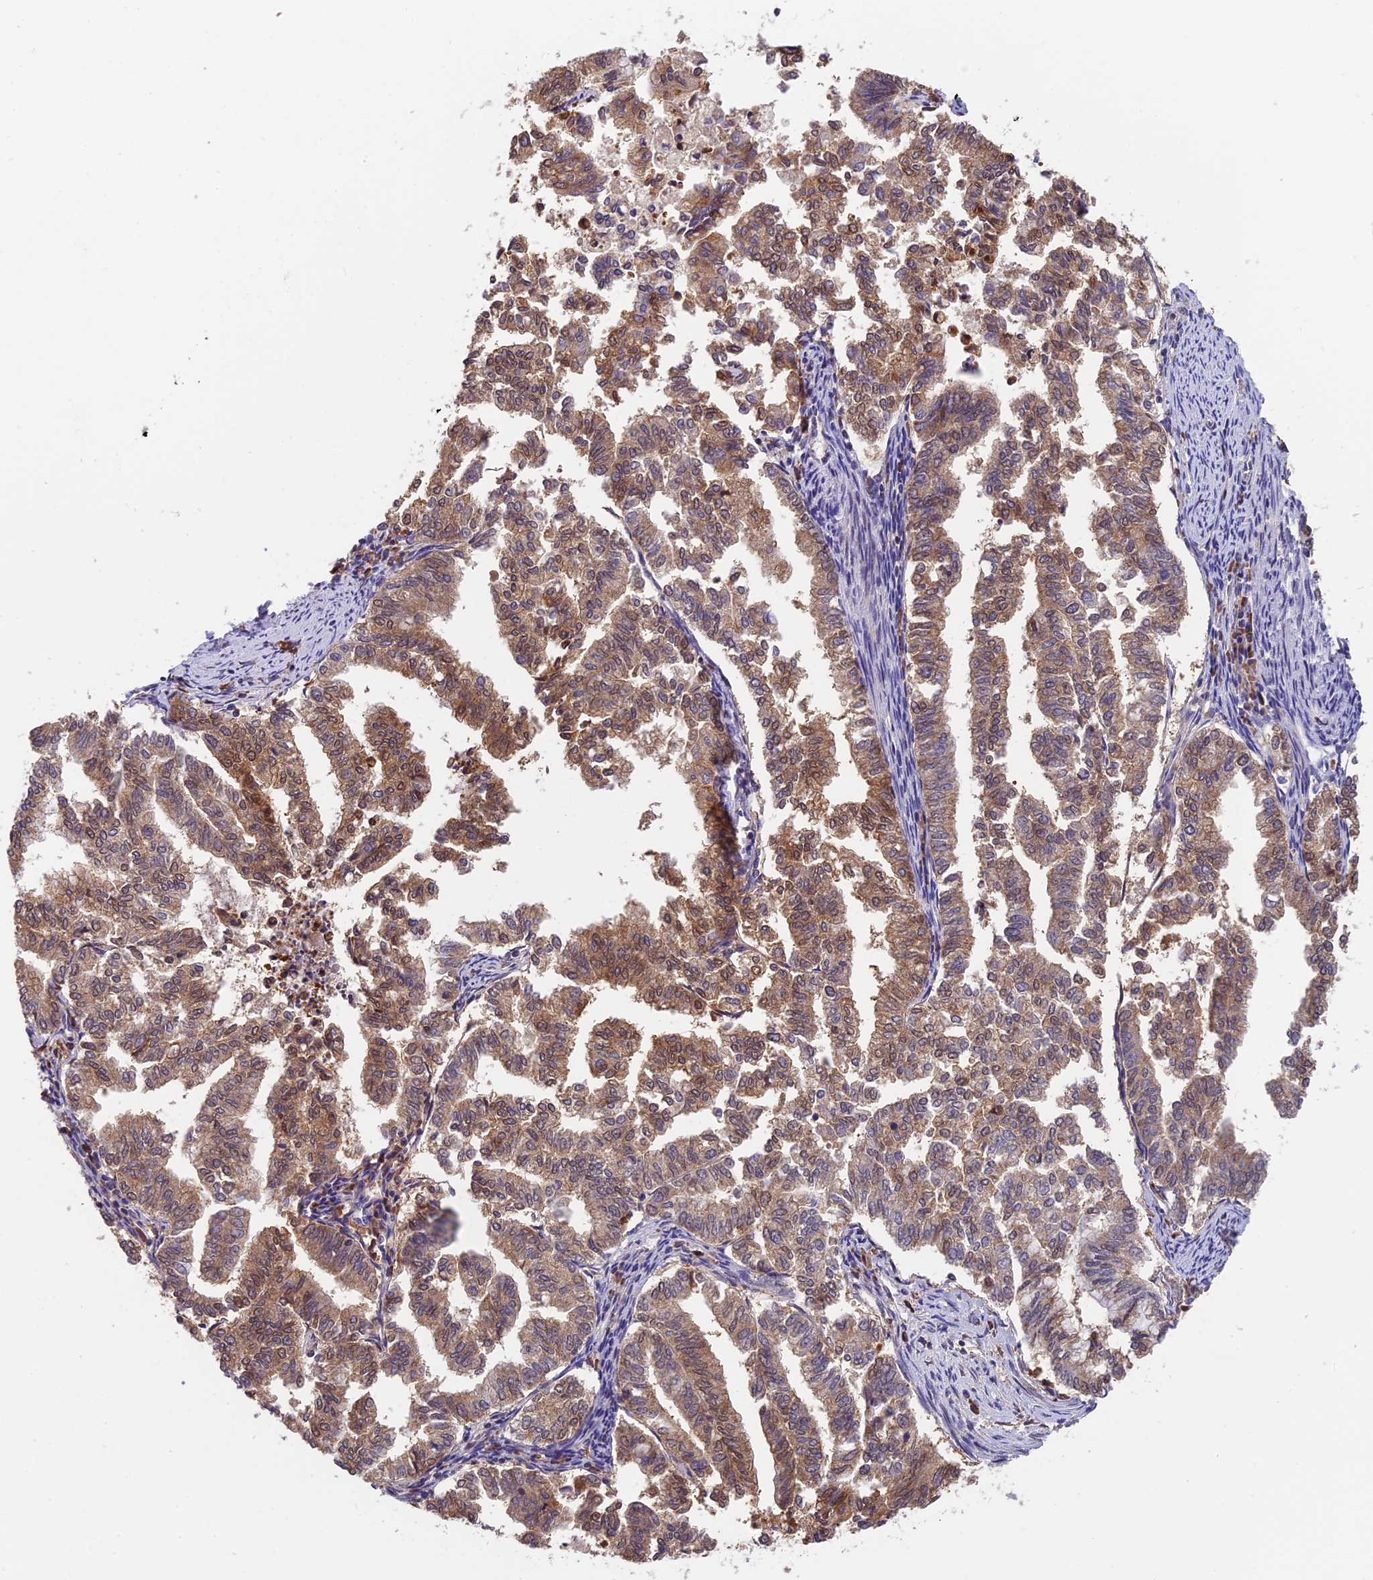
{"staining": {"intensity": "moderate", "quantity": ">75%", "location": "cytoplasmic/membranous,nuclear"}, "tissue": "endometrial cancer", "cell_type": "Tumor cells", "image_type": "cancer", "snomed": [{"axis": "morphology", "description": "Adenocarcinoma, NOS"}, {"axis": "topography", "description": "Endometrium"}], "caption": "A medium amount of moderate cytoplasmic/membranous and nuclear positivity is present in about >75% of tumor cells in endometrial cancer (adenocarcinoma) tissue. (DAB (3,3'-diaminobenzidine) IHC, brown staining for protein, blue staining for nuclei).", "gene": "IPO5", "patient": {"sex": "female", "age": 79}}